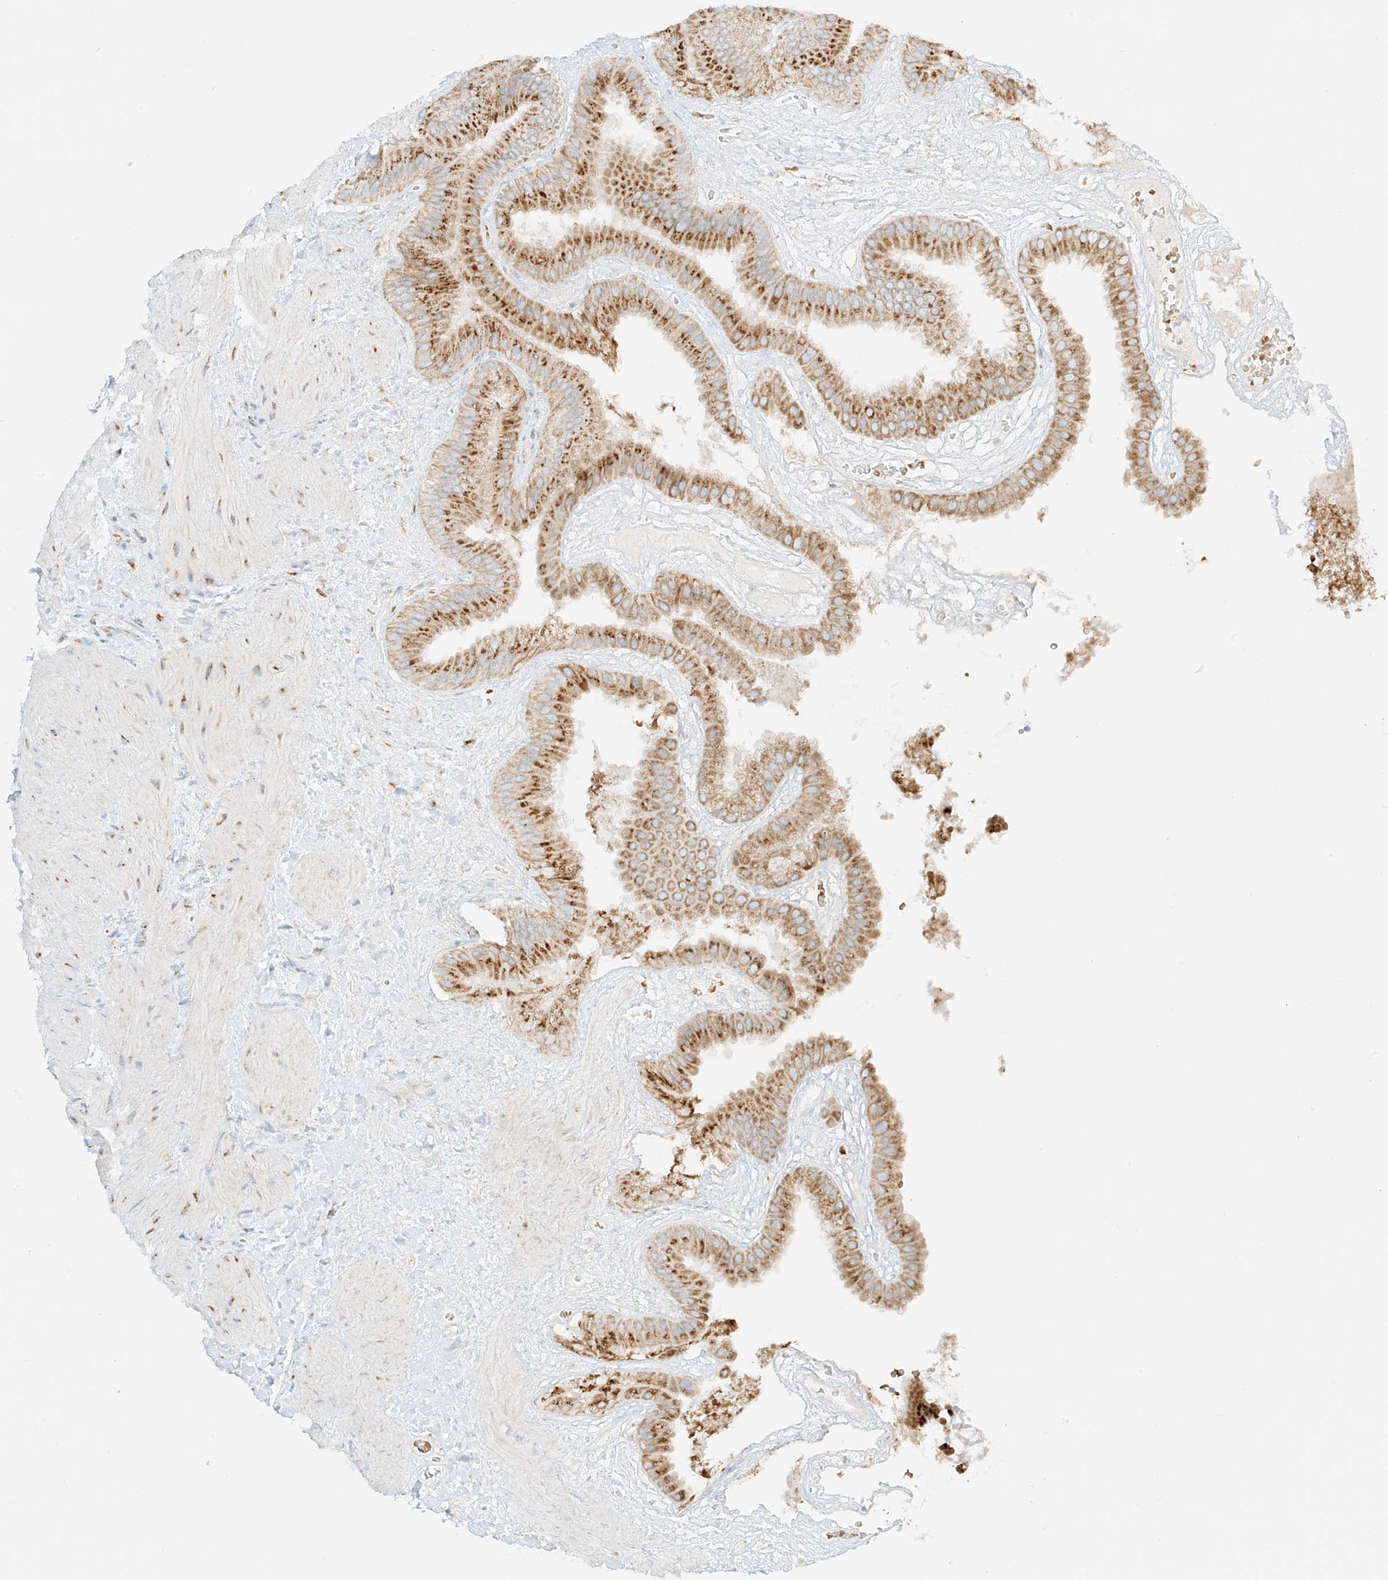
{"staining": {"intensity": "moderate", "quantity": ">75%", "location": "cytoplasmic/membranous"}, "tissue": "gallbladder", "cell_type": "Glandular cells", "image_type": "normal", "snomed": [{"axis": "morphology", "description": "Normal tissue, NOS"}, {"axis": "topography", "description": "Gallbladder"}], "caption": "Immunohistochemistry photomicrograph of benign gallbladder: gallbladder stained using immunohistochemistry reveals medium levels of moderate protein expression localized specifically in the cytoplasmic/membranous of glandular cells, appearing as a cytoplasmic/membranous brown color.", "gene": "TMEM87B", "patient": {"sex": "male", "age": 55}}